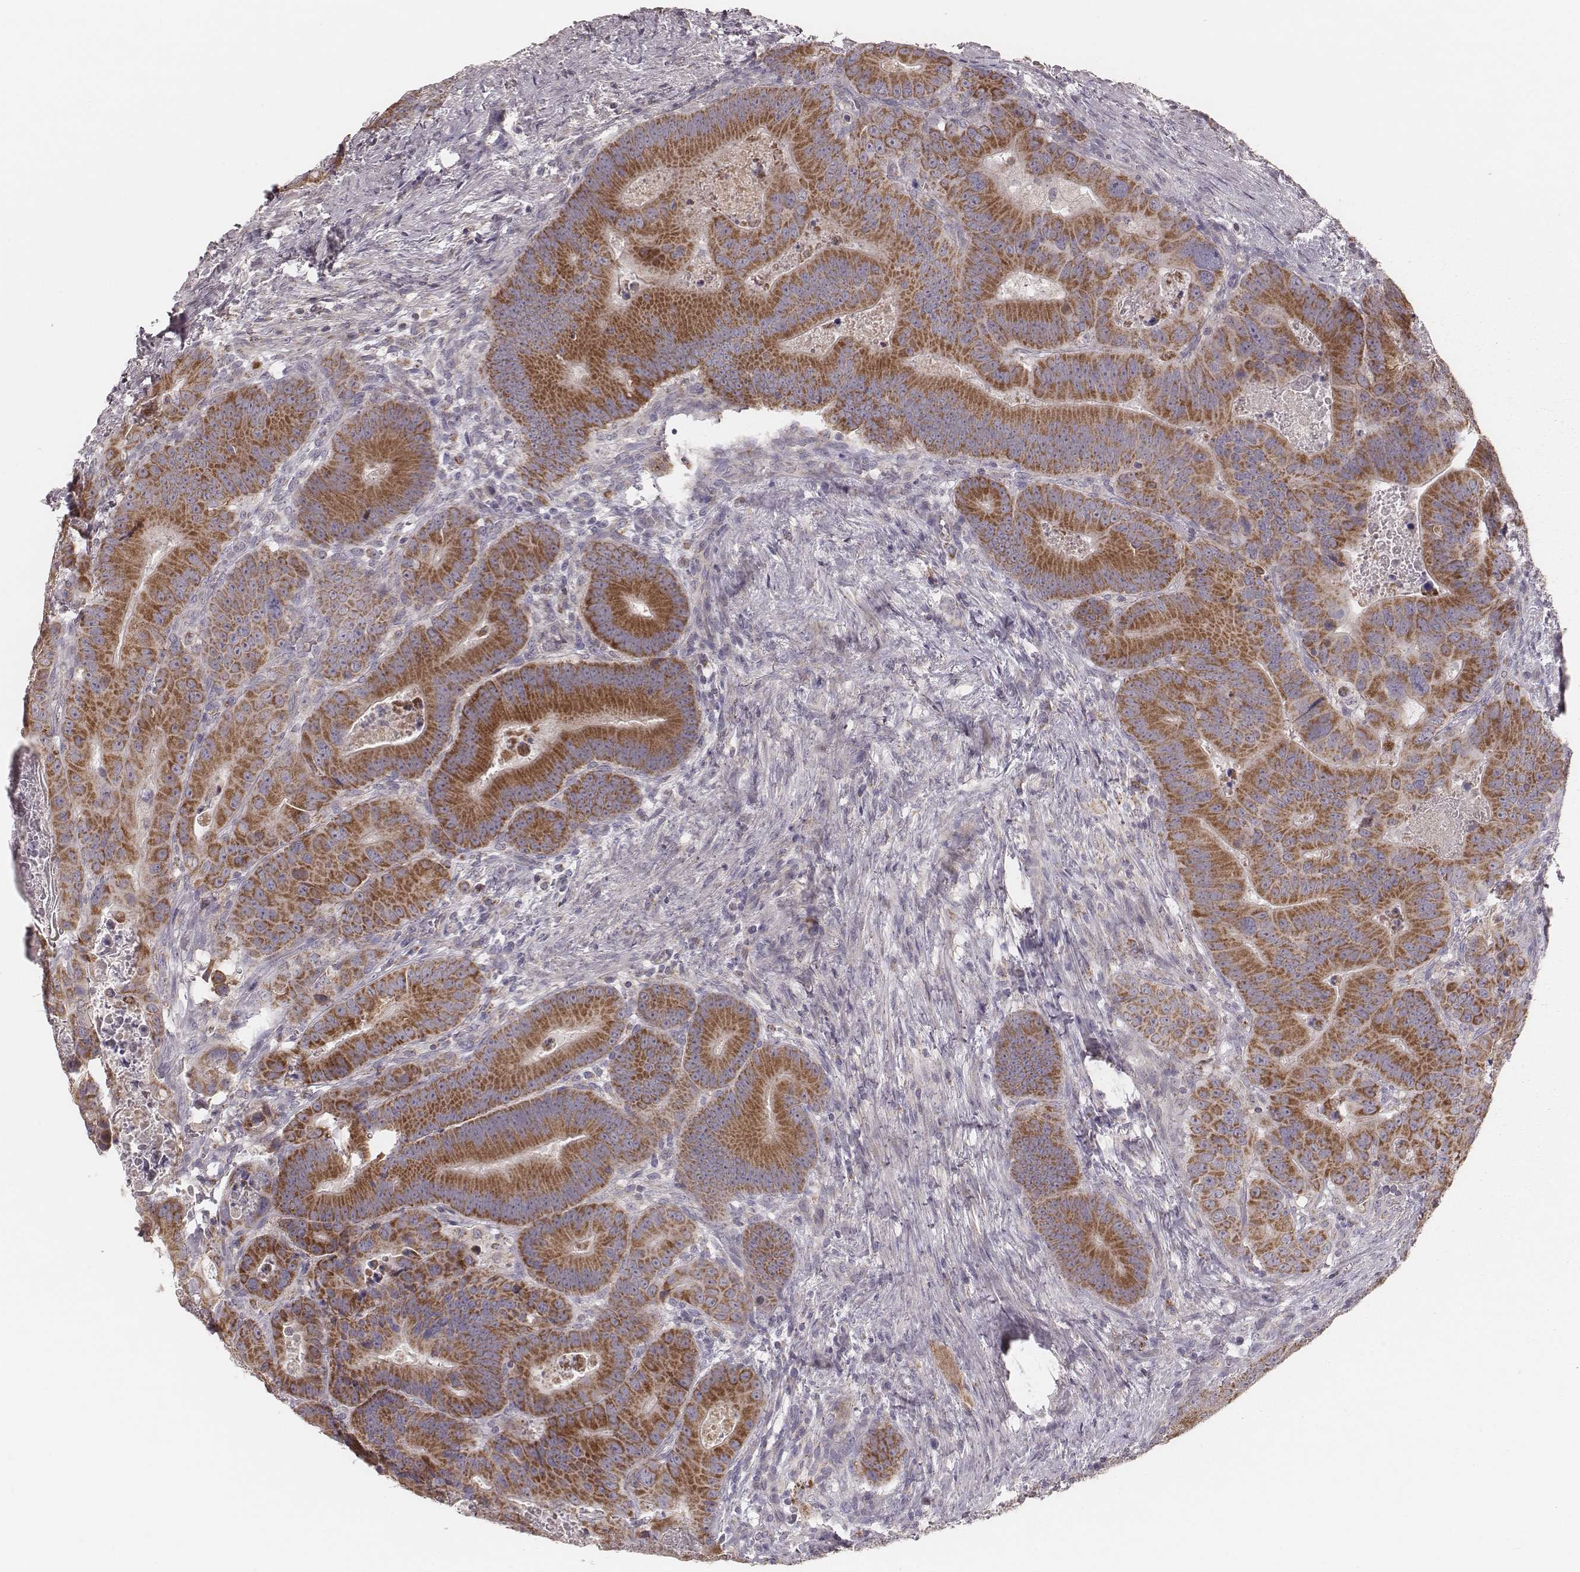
{"staining": {"intensity": "strong", "quantity": ">75%", "location": "cytoplasmic/membranous"}, "tissue": "colorectal cancer", "cell_type": "Tumor cells", "image_type": "cancer", "snomed": [{"axis": "morphology", "description": "Adenocarcinoma, NOS"}, {"axis": "topography", "description": "Rectum"}], "caption": "This image displays colorectal cancer stained with immunohistochemistry to label a protein in brown. The cytoplasmic/membranous of tumor cells show strong positivity for the protein. Nuclei are counter-stained blue.", "gene": "MRPS27", "patient": {"sex": "male", "age": 64}}